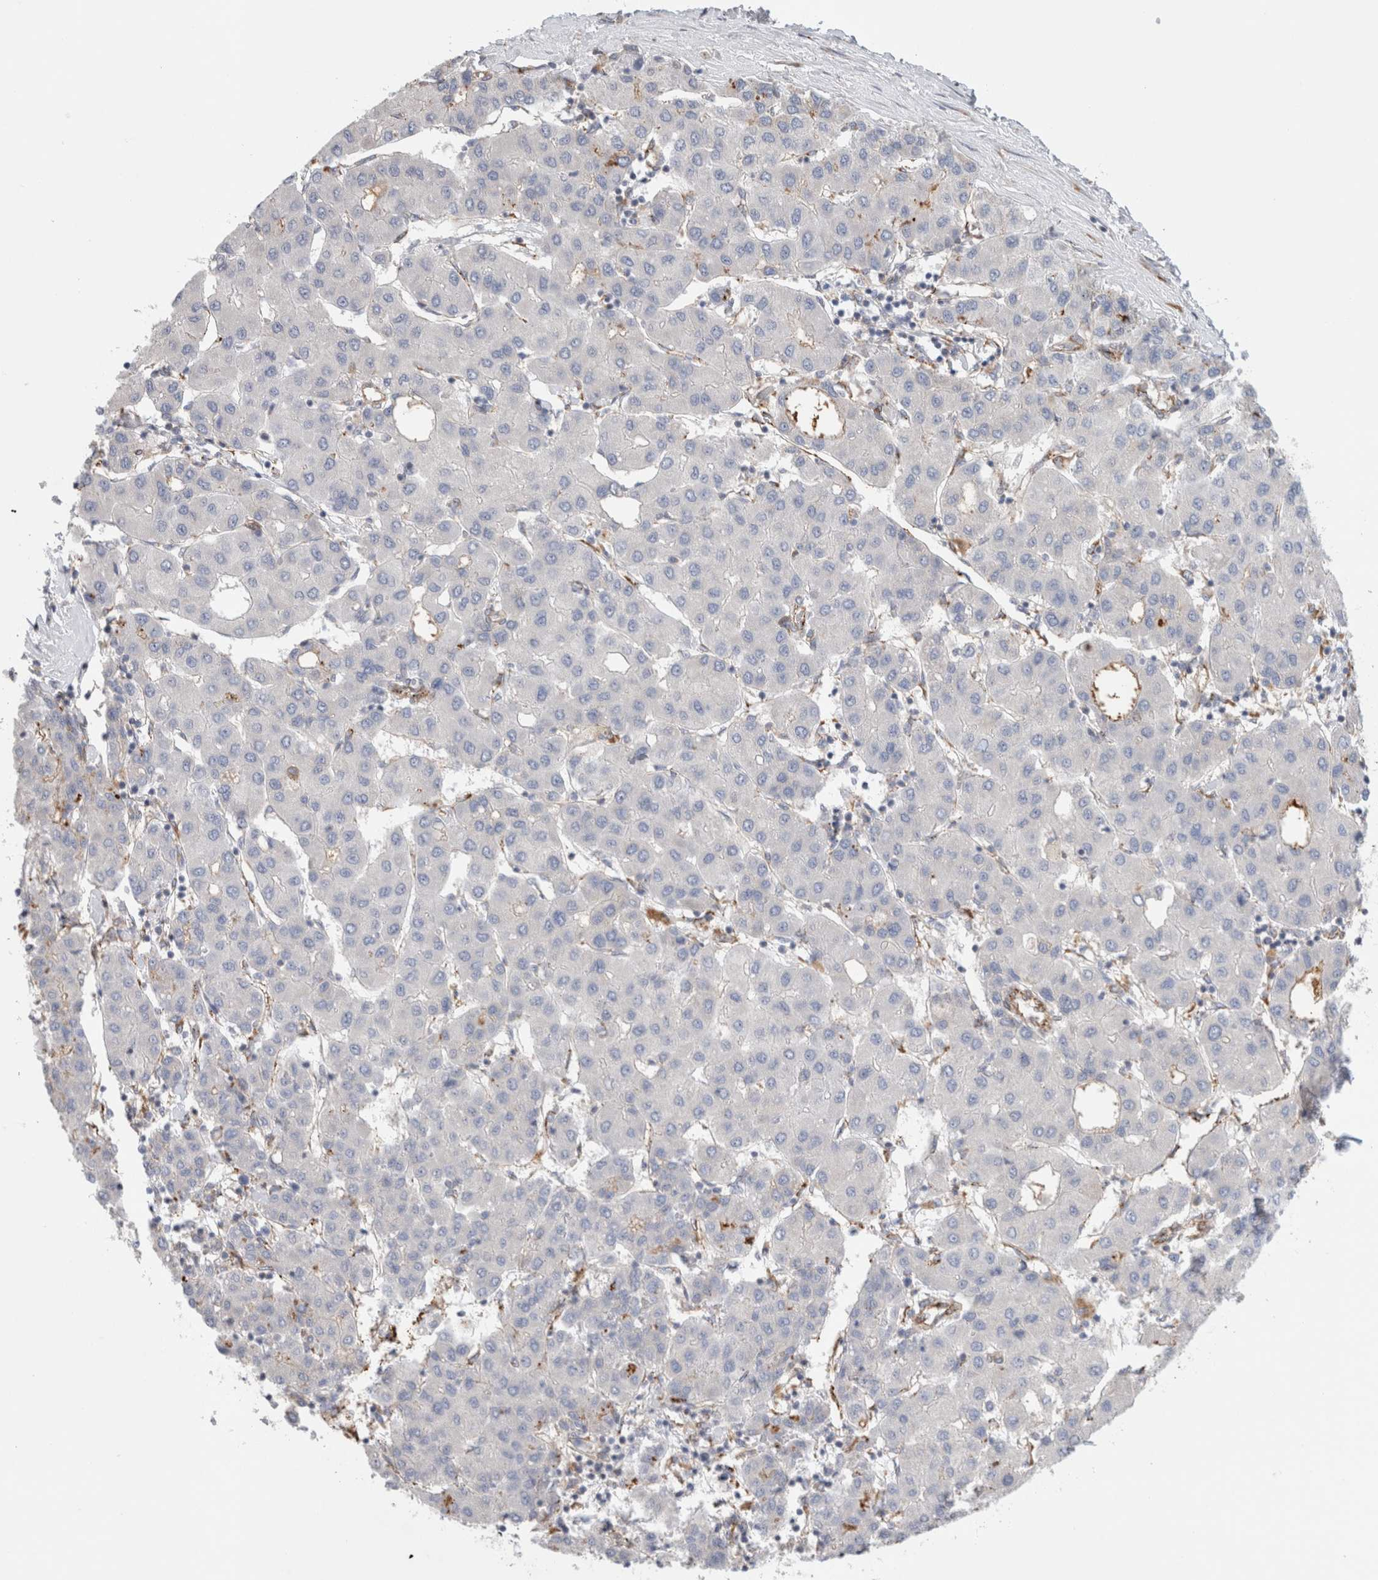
{"staining": {"intensity": "negative", "quantity": "none", "location": "none"}, "tissue": "liver cancer", "cell_type": "Tumor cells", "image_type": "cancer", "snomed": [{"axis": "morphology", "description": "Carcinoma, Hepatocellular, NOS"}, {"axis": "topography", "description": "Liver"}], "caption": "This image is of liver cancer stained with immunohistochemistry (IHC) to label a protein in brown with the nuclei are counter-stained blue. There is no staining in tumor cells. (Stains: DAB (3,3'-diaminobenzidine) immunohistochemistry with hematoxylin counter stain, Microscopy: brightfield microscopy at high magnification).", "gene": "CNPY4", "patient": {"sex": "male", "age": 65}}